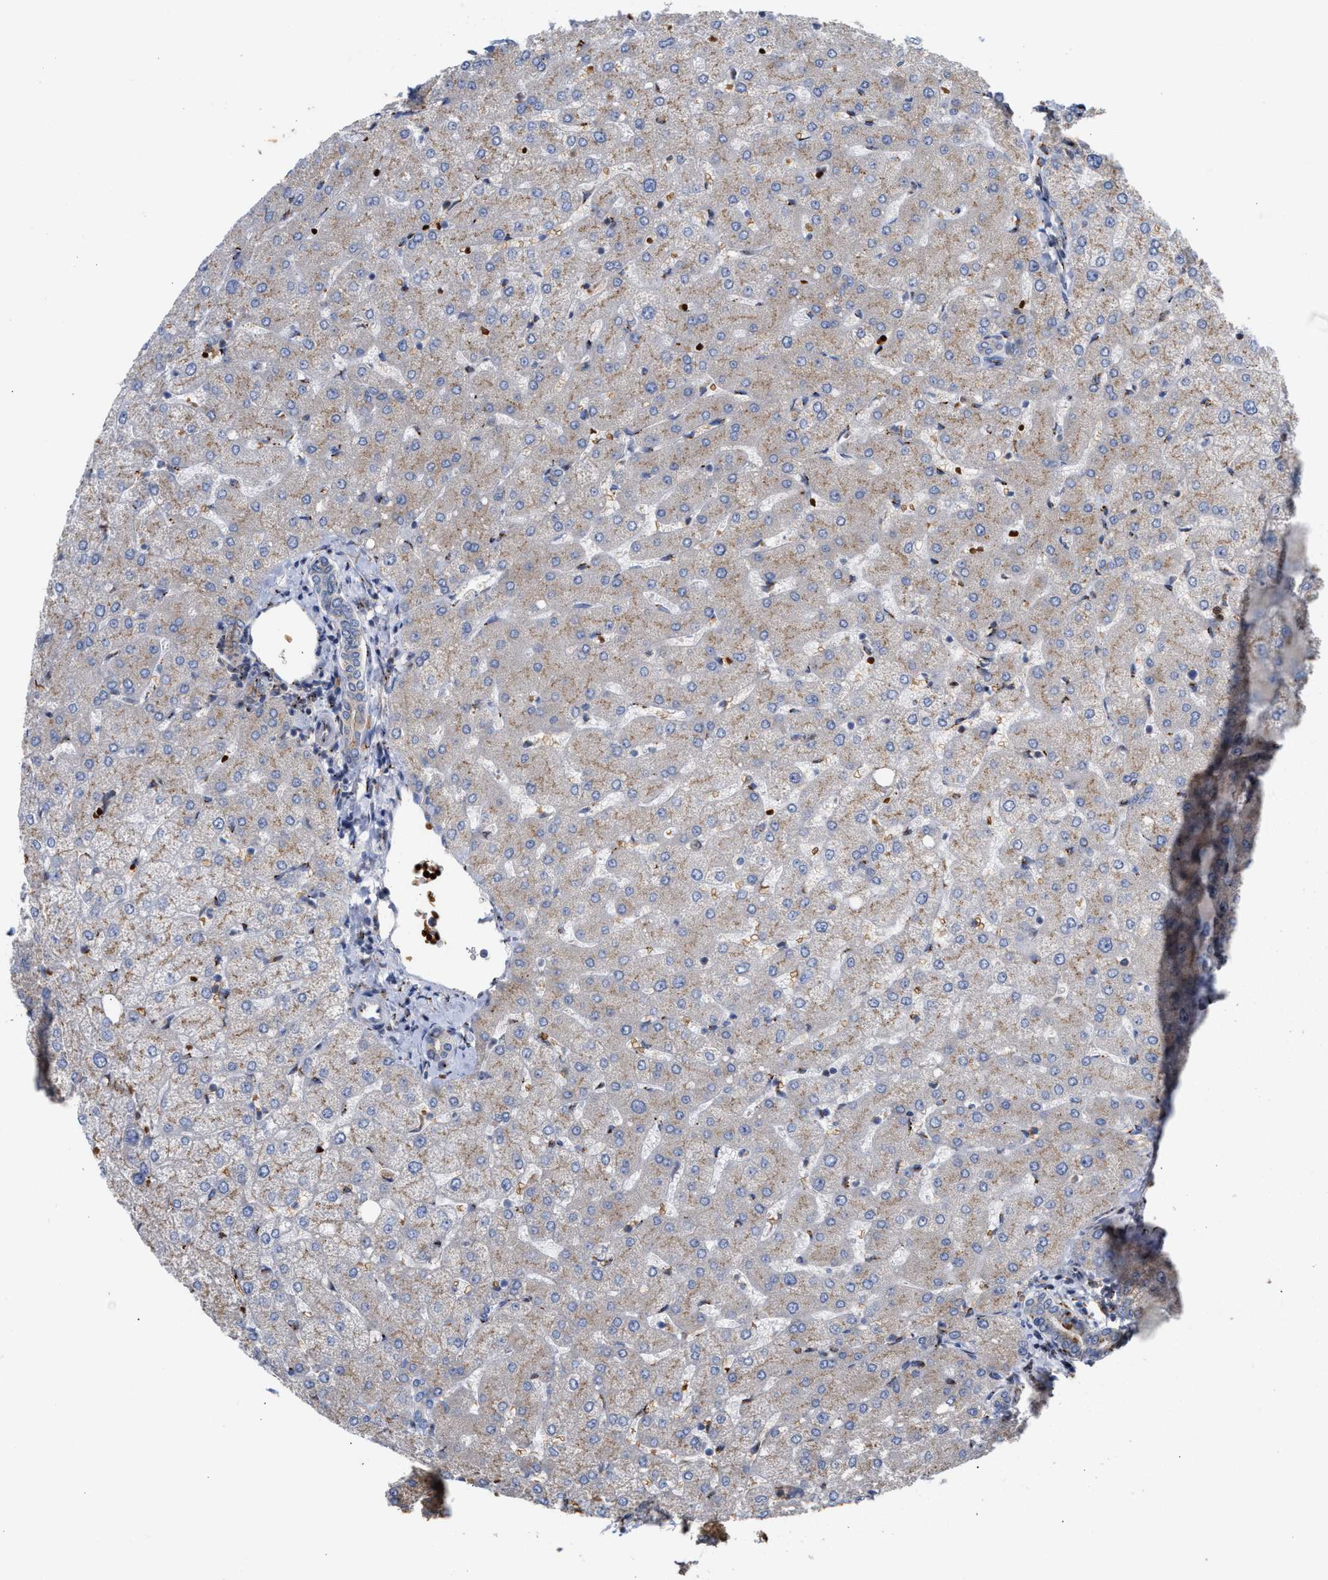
{"staining": {"intensity": "weak", "quantity": "25%-75%", "location": "cytoplasmic/membranous"}, "tissue": "liver", "cell_type": "Cholangiocytes", "image_type": "normal", "snomed": [{"axis": "morphology", "description": "Normal tissue, NOS"}, {"axis": "topography", "description": "Liver"}], "caption": "Immunohistochemical staining of unremarkable liver reveals low levels of weak cytoplasmic/membranous expression in approximately 25%-75% of cholangiocytes.", "gene": "CCL2", "patient": {"sex": "female", "age": 54}}